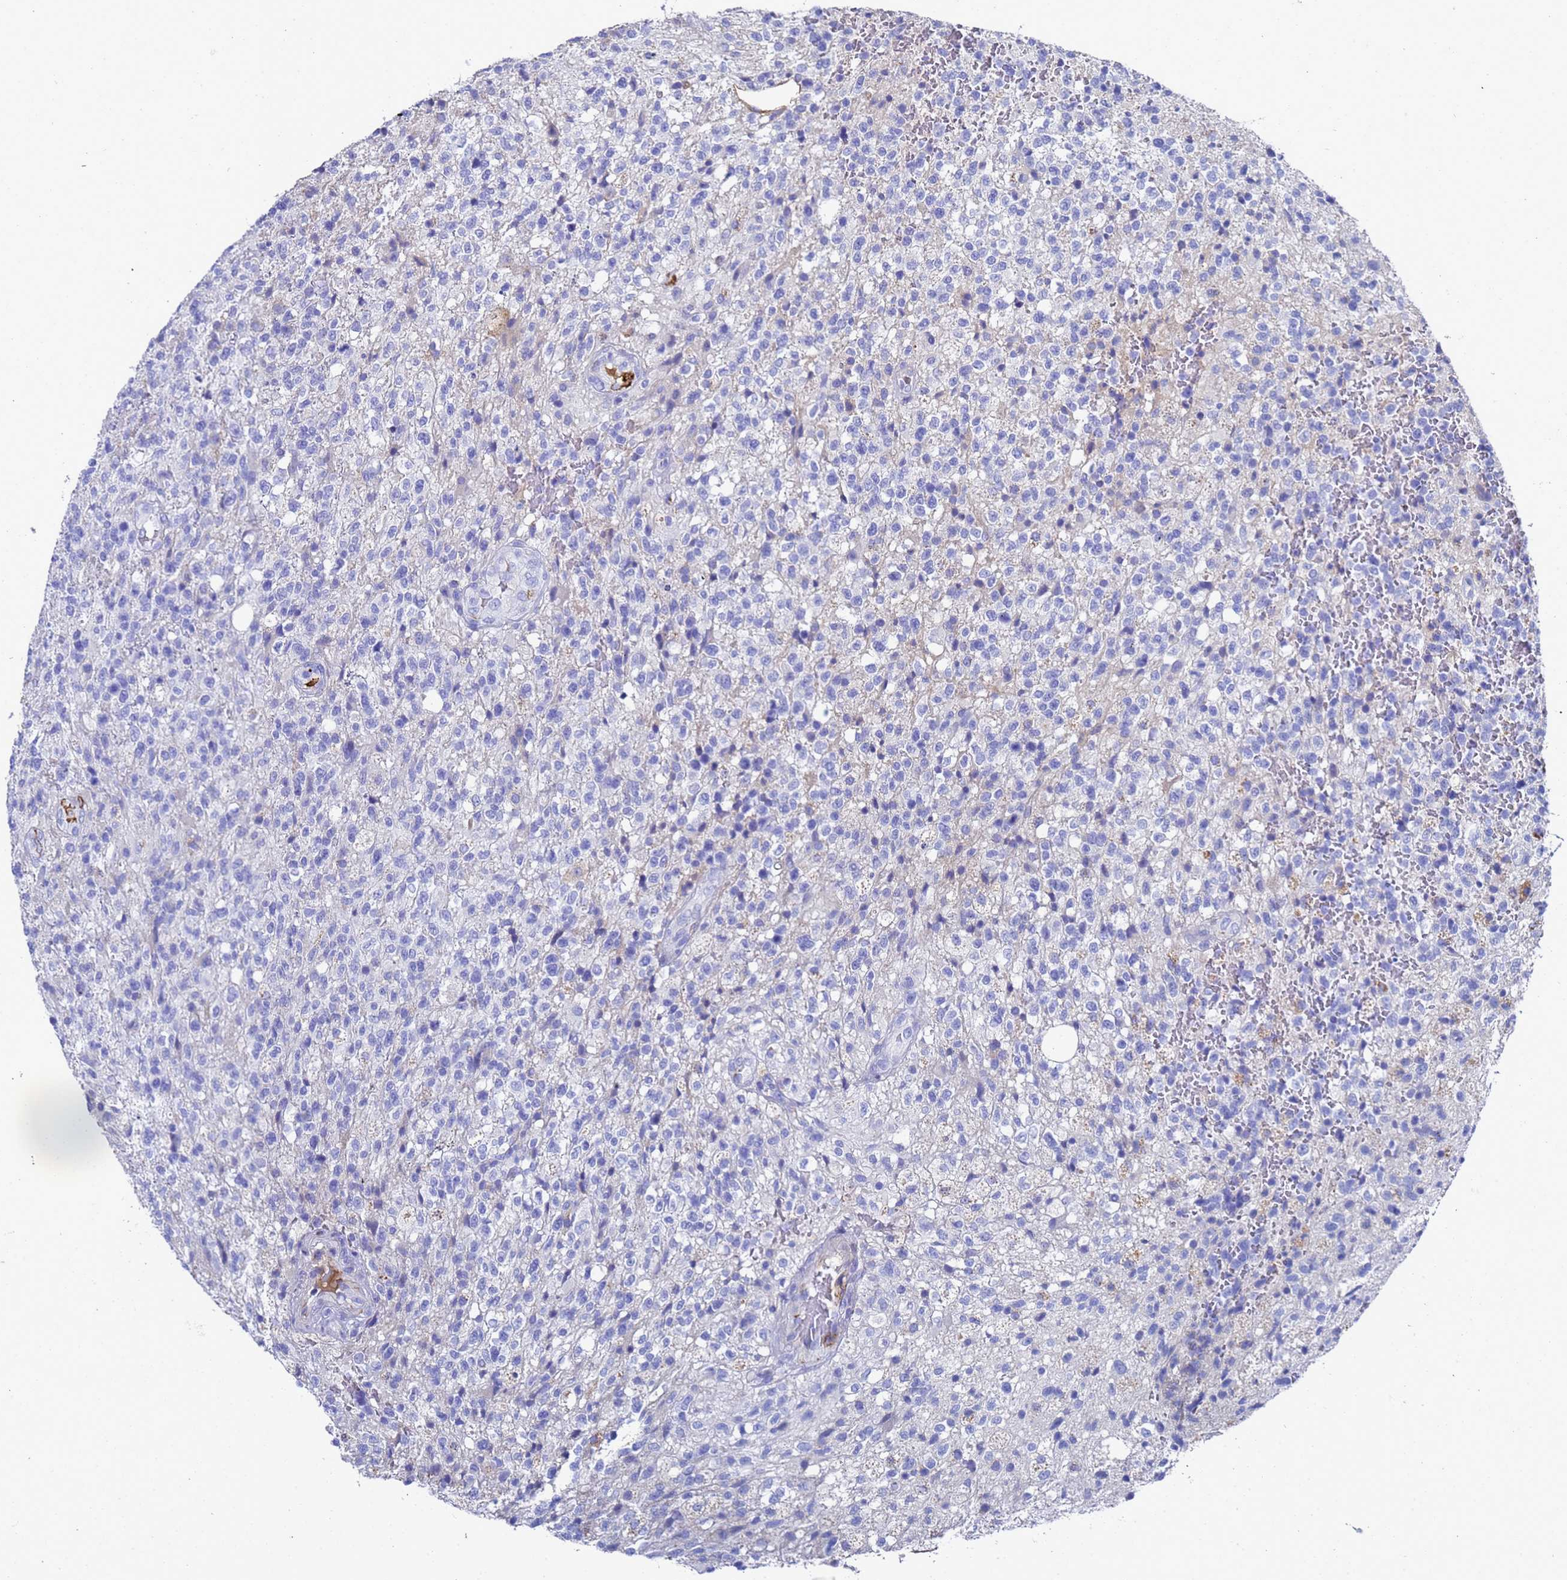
{"staining": {"intensity": "negative", "quantity": "none", "location": "none"}, "tissue": "glioma", "cell_type": "Tumor cells", "image_type": "cancer", "snomed": [{"axis": "morphology", "description": "Glioma, malignant, High grade"}, {"axis": "topography", "description": "Brain"}], "caption": "Immunohistochemistry (IHC) of glioma exhibits no positivity in tumor cells.", "gene": "ADIPOQ", "patient": {"sex": "male", "age": 56}}